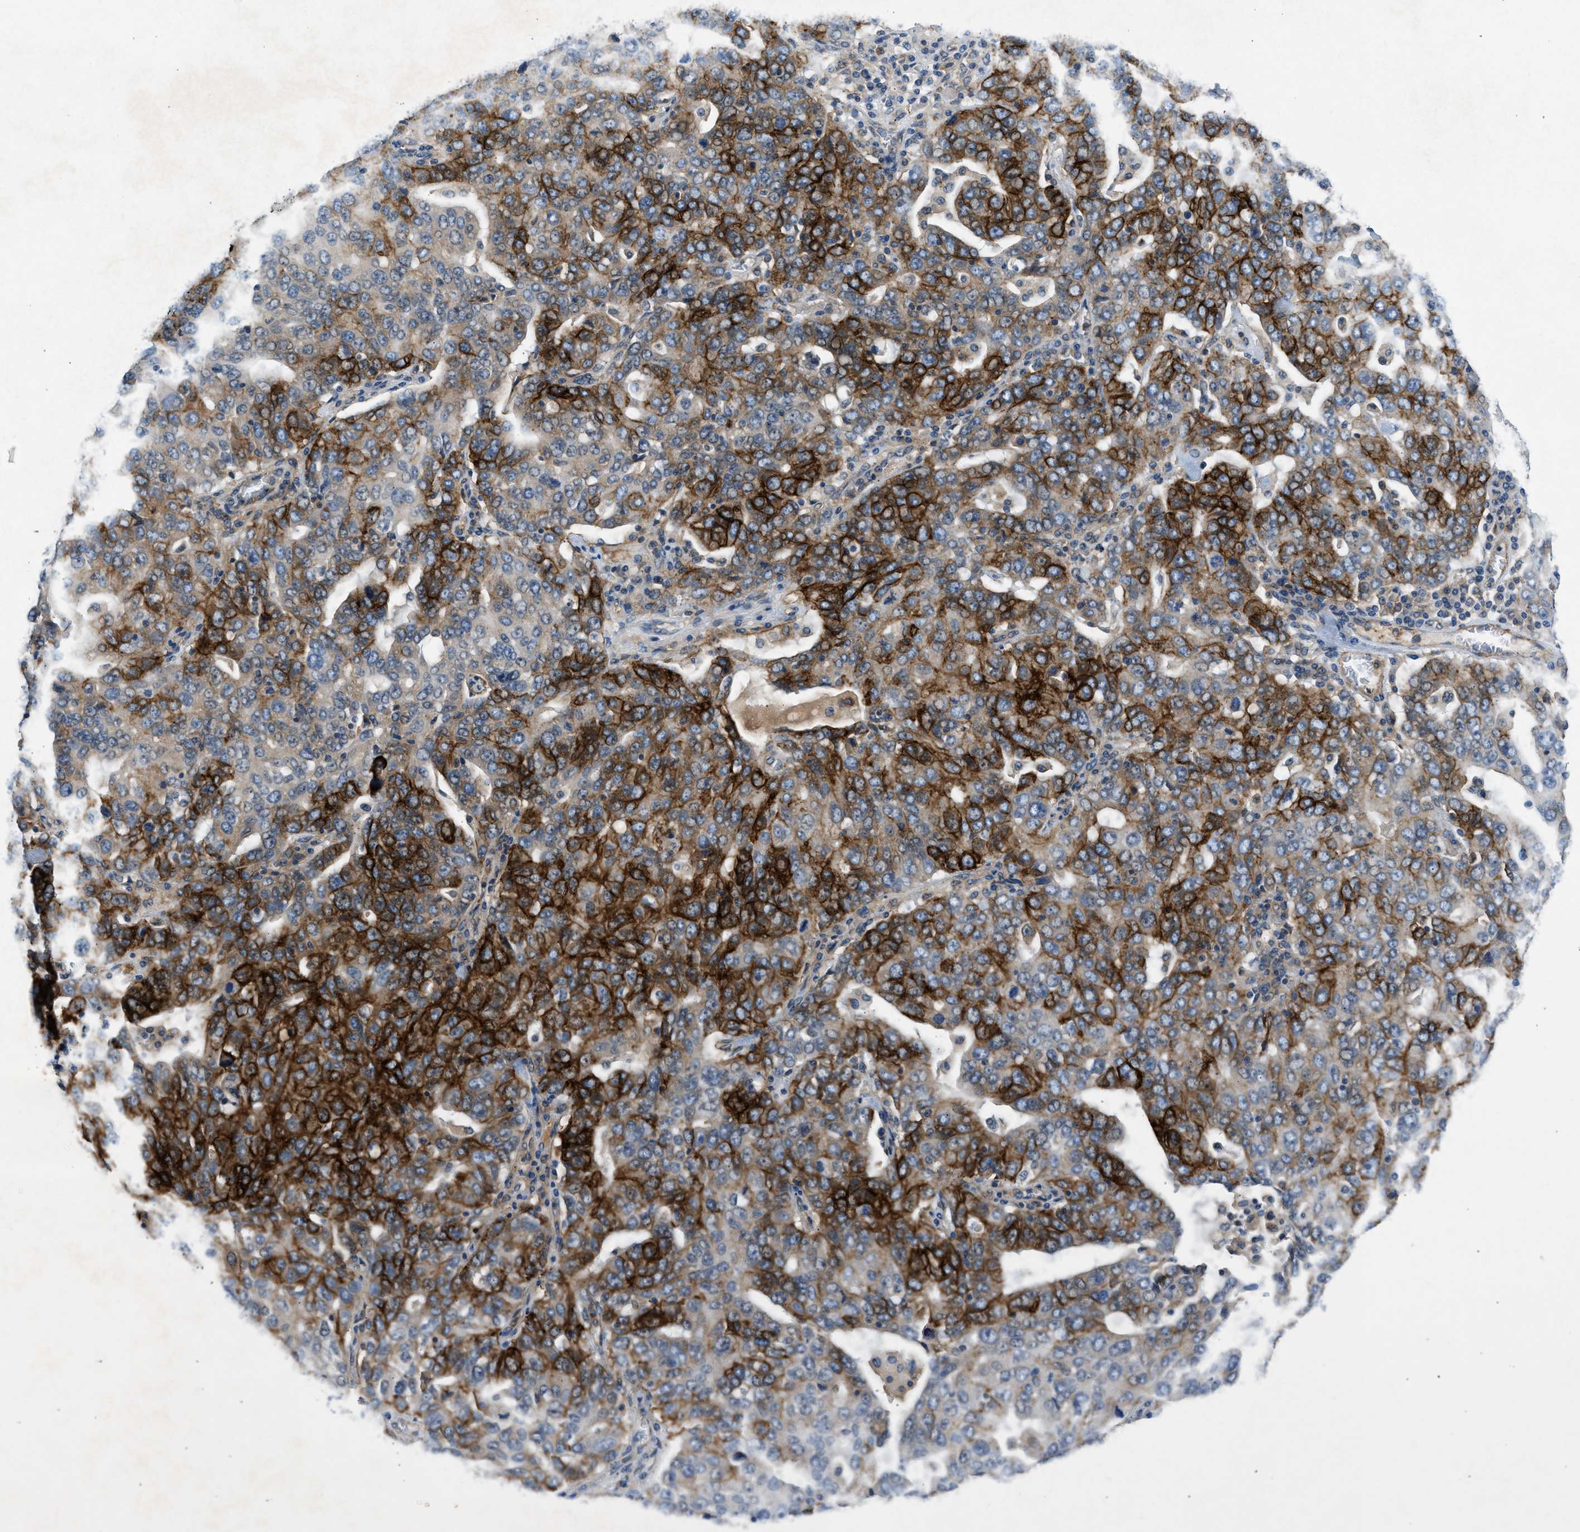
{"staining": {"intensity": "strong", "quantity": "25%-75%", "location": "cytoplasmic/membranous"}, "tissue": "ovarian cancer", "cell_type": "Tumor cells", "image_type": "cancer", "snomed": [{"axis": "morphology", "description": "Carcinoma, endometroid"}, {"axis": "topography", "description": "Ovary"}], "caption": "The micrograph reveals immunohistochemical staining of ovarian cancer (endometroid carcinoma). There is strong cytoplasmic/membranous positivity is identified in approximately 25%-75% of tumor cells. (IHC, brightfield microscopy, high magnification).", "gene": "PCNX3", "patient": {"sex": "female", "age": 62}}